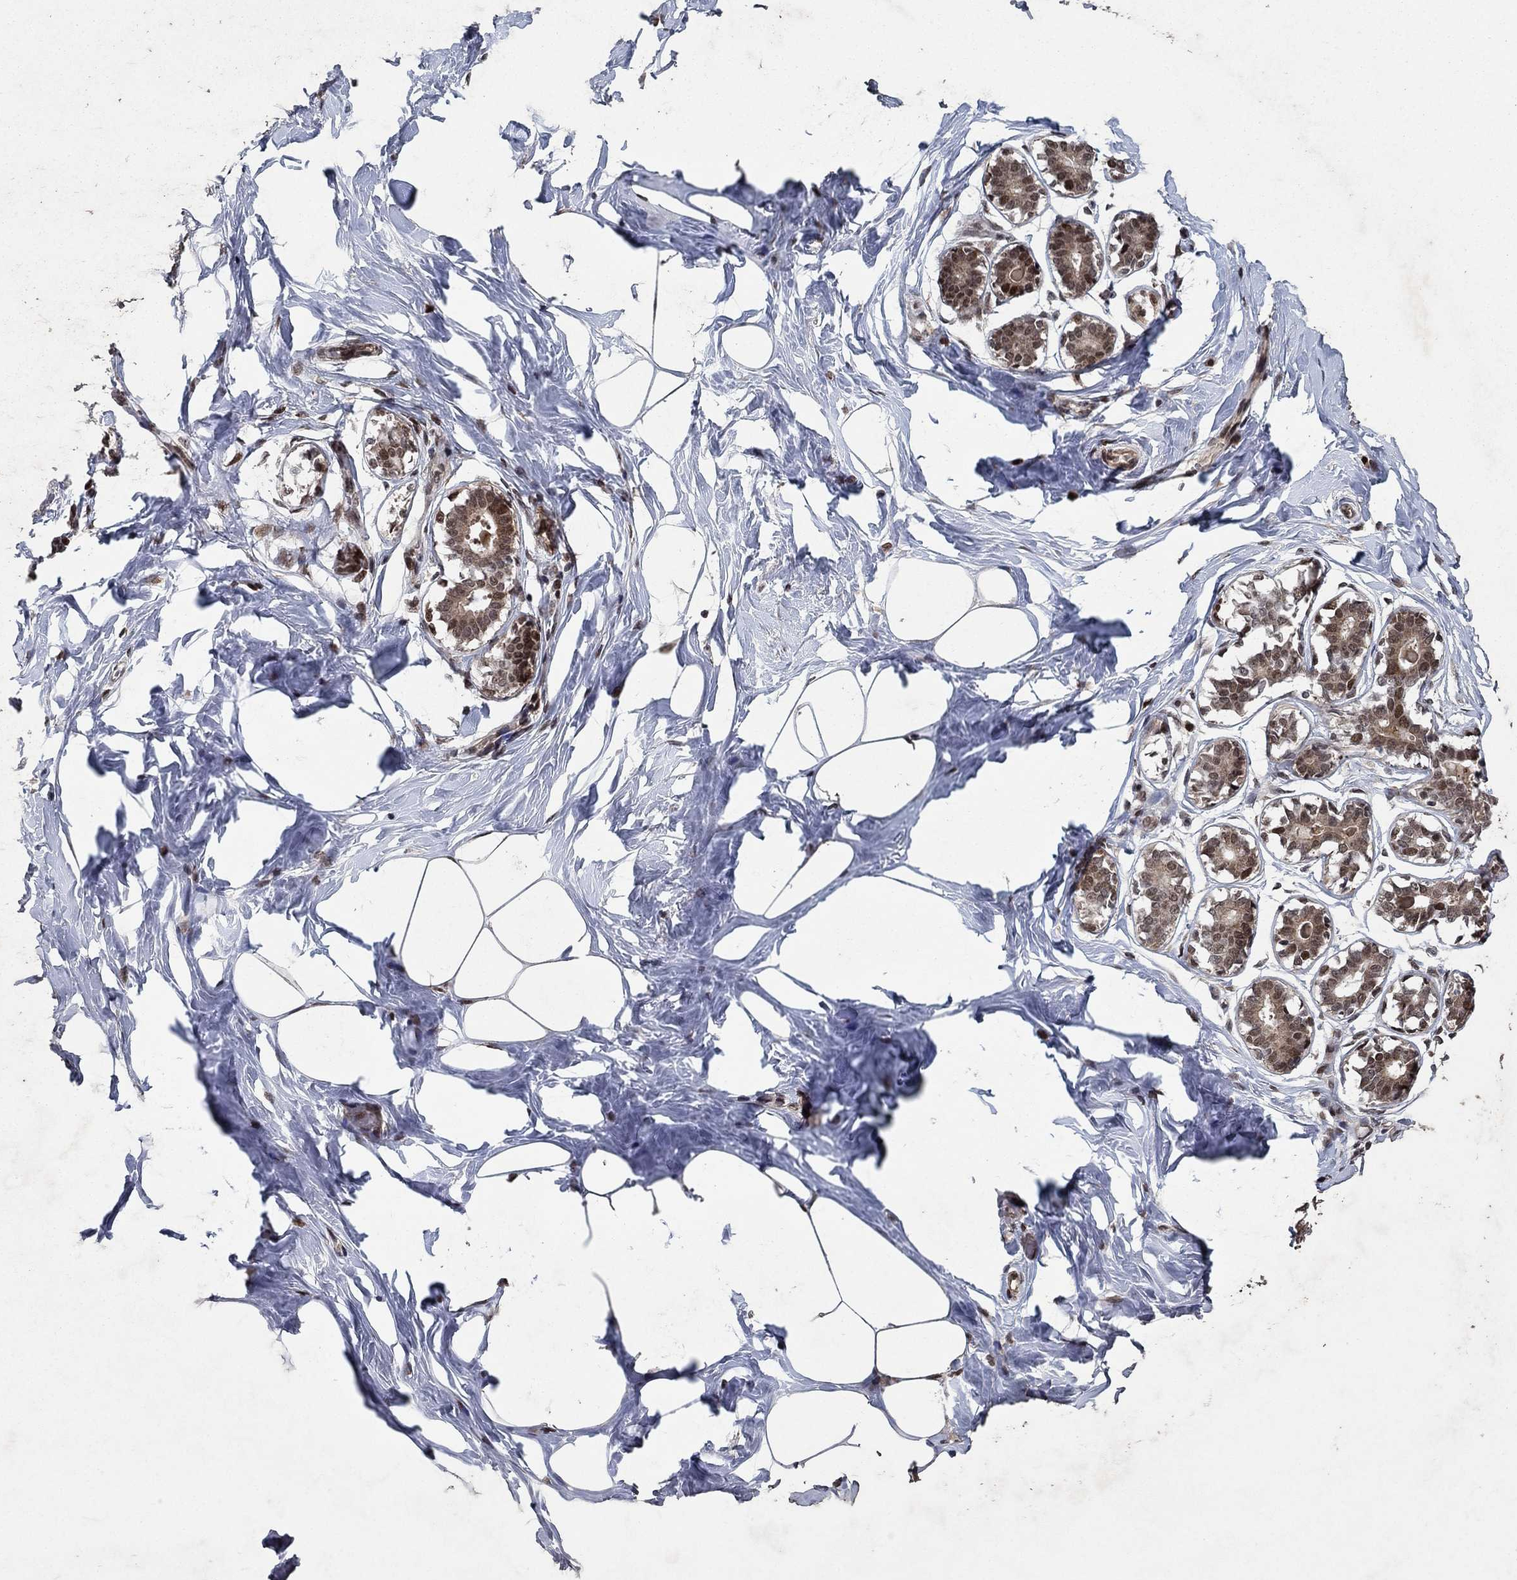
{"staining": {"intensity": "negative", "quantity": "none", "location": "none"}, "tissue": "breast", "cell_type": "Adipocytes", "image_type": "normal", "snomed": [{"axis": "morphology", "description": "Normal tissue, NOS"}, {"axis": "morphology", "description": "Lobular carcinoma, in situ"}, {"axis": "topography", "description": "Breast"}], "caption": "Histopathology image shows no significant protein positivity in adipocytes of normal breast. (IHC, brightfield microscopy, high magnification).", "gene": "PRICKLE4", "patient": {"sex": "female", "age": 35}}